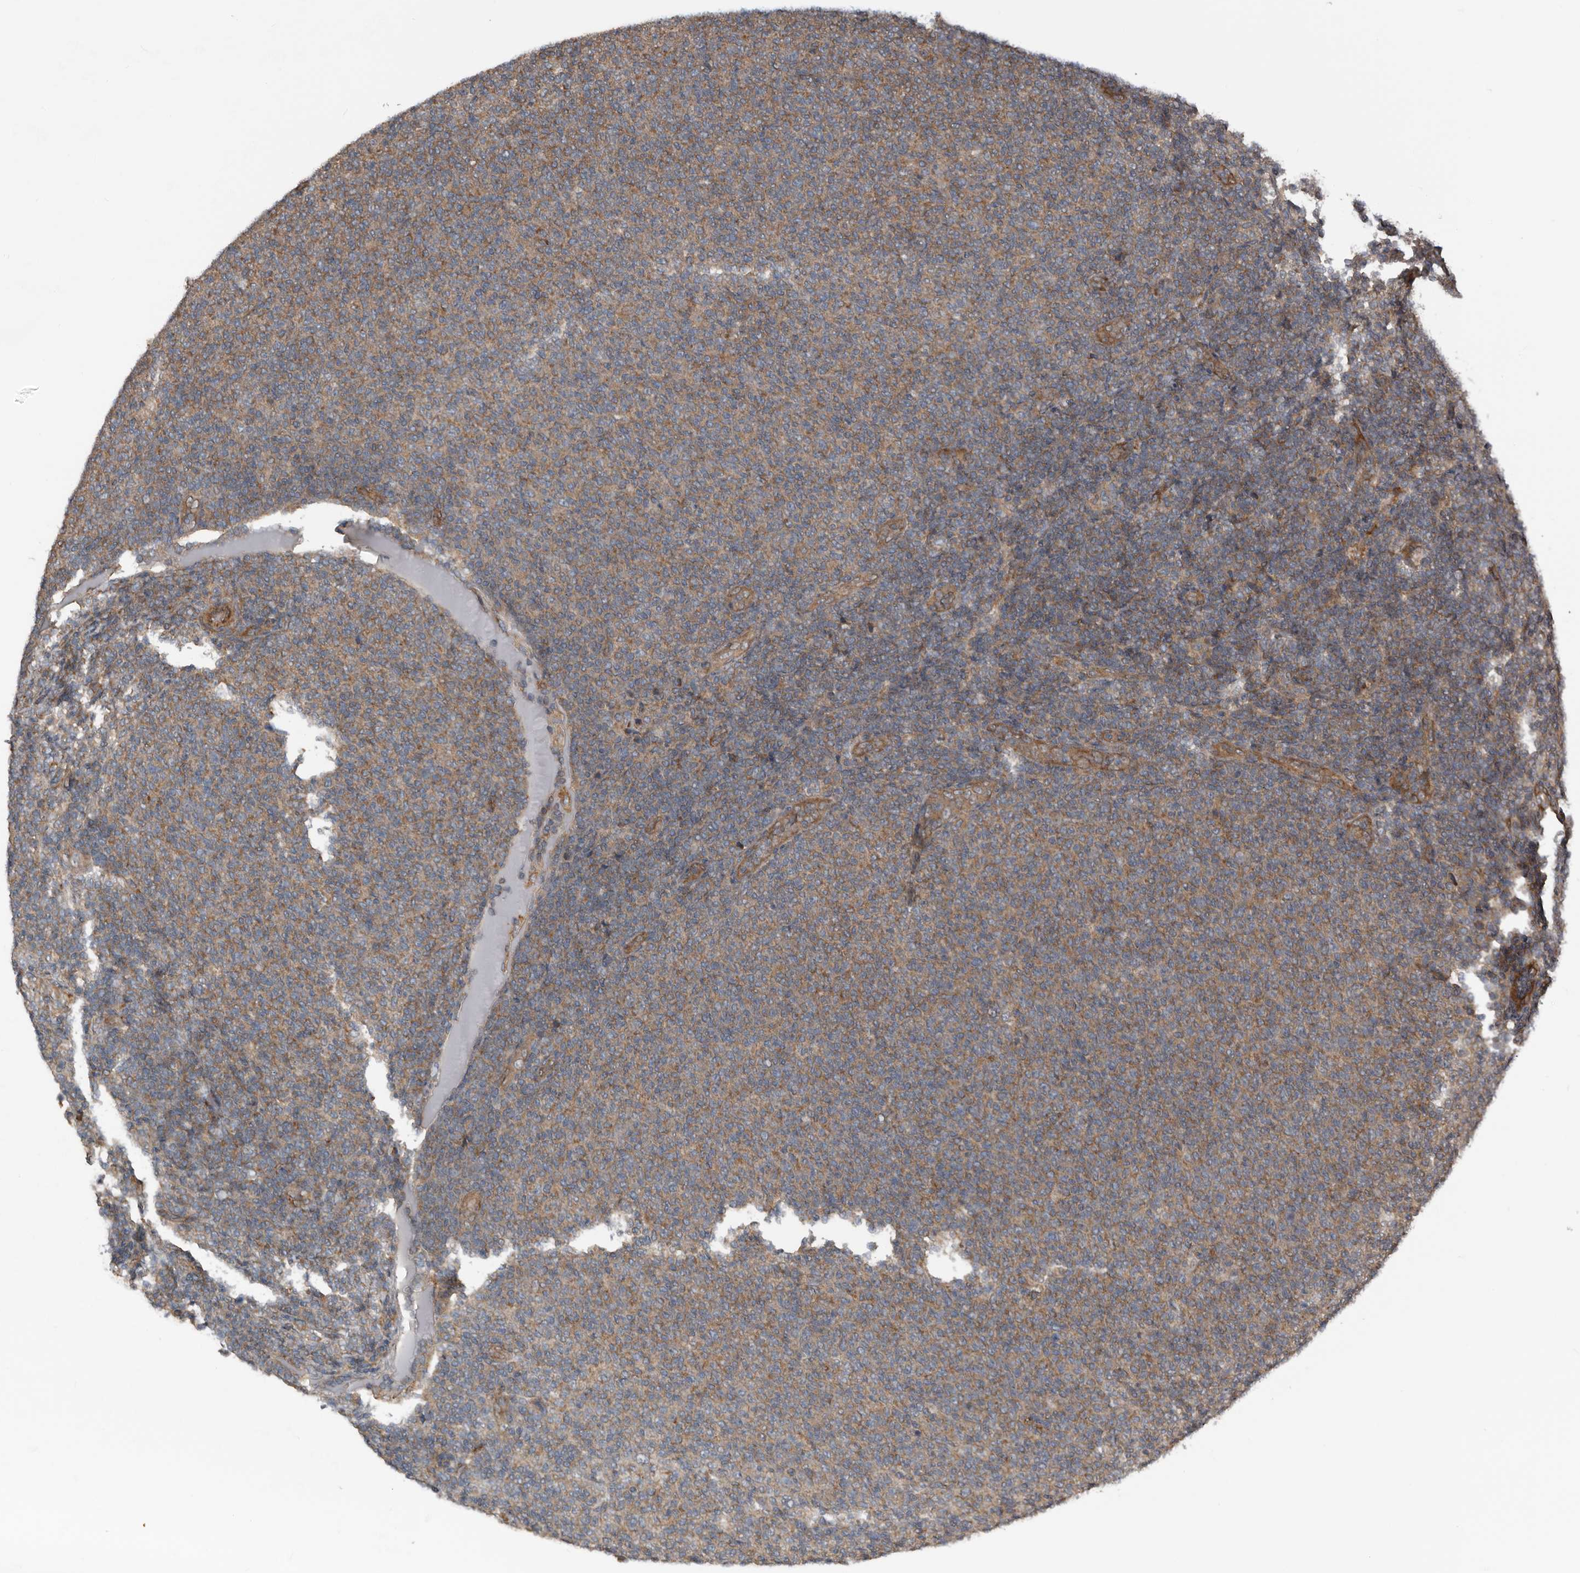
{"staining": {"intensity": "weak", "quantity": "25%-75%", "location": "cytoplasmic/membranous"}, "tissue": "lymphoma", "cell_type": "Tumor cells", "image_type": "cancer", "snomed": [{"axis": "morphology", "description": "Malignant lymphoma, non-Hodgkin's type, Low grade"}, {"axis": "topography", "description": "Lymph node"}], "caption": "High-magnification brightfield microscopy of low-grade malignant lymphoma, non-Hodgkin's type stained with DAB (brown) and counterstained with hematoxylin (blue). tumor cells exhibit weak cytoplasmic/membranous positivity is appreciated in about25%-75% of cells.", "gene": "DNAJB4", "patient": {"sex": "male", "age": 66}}